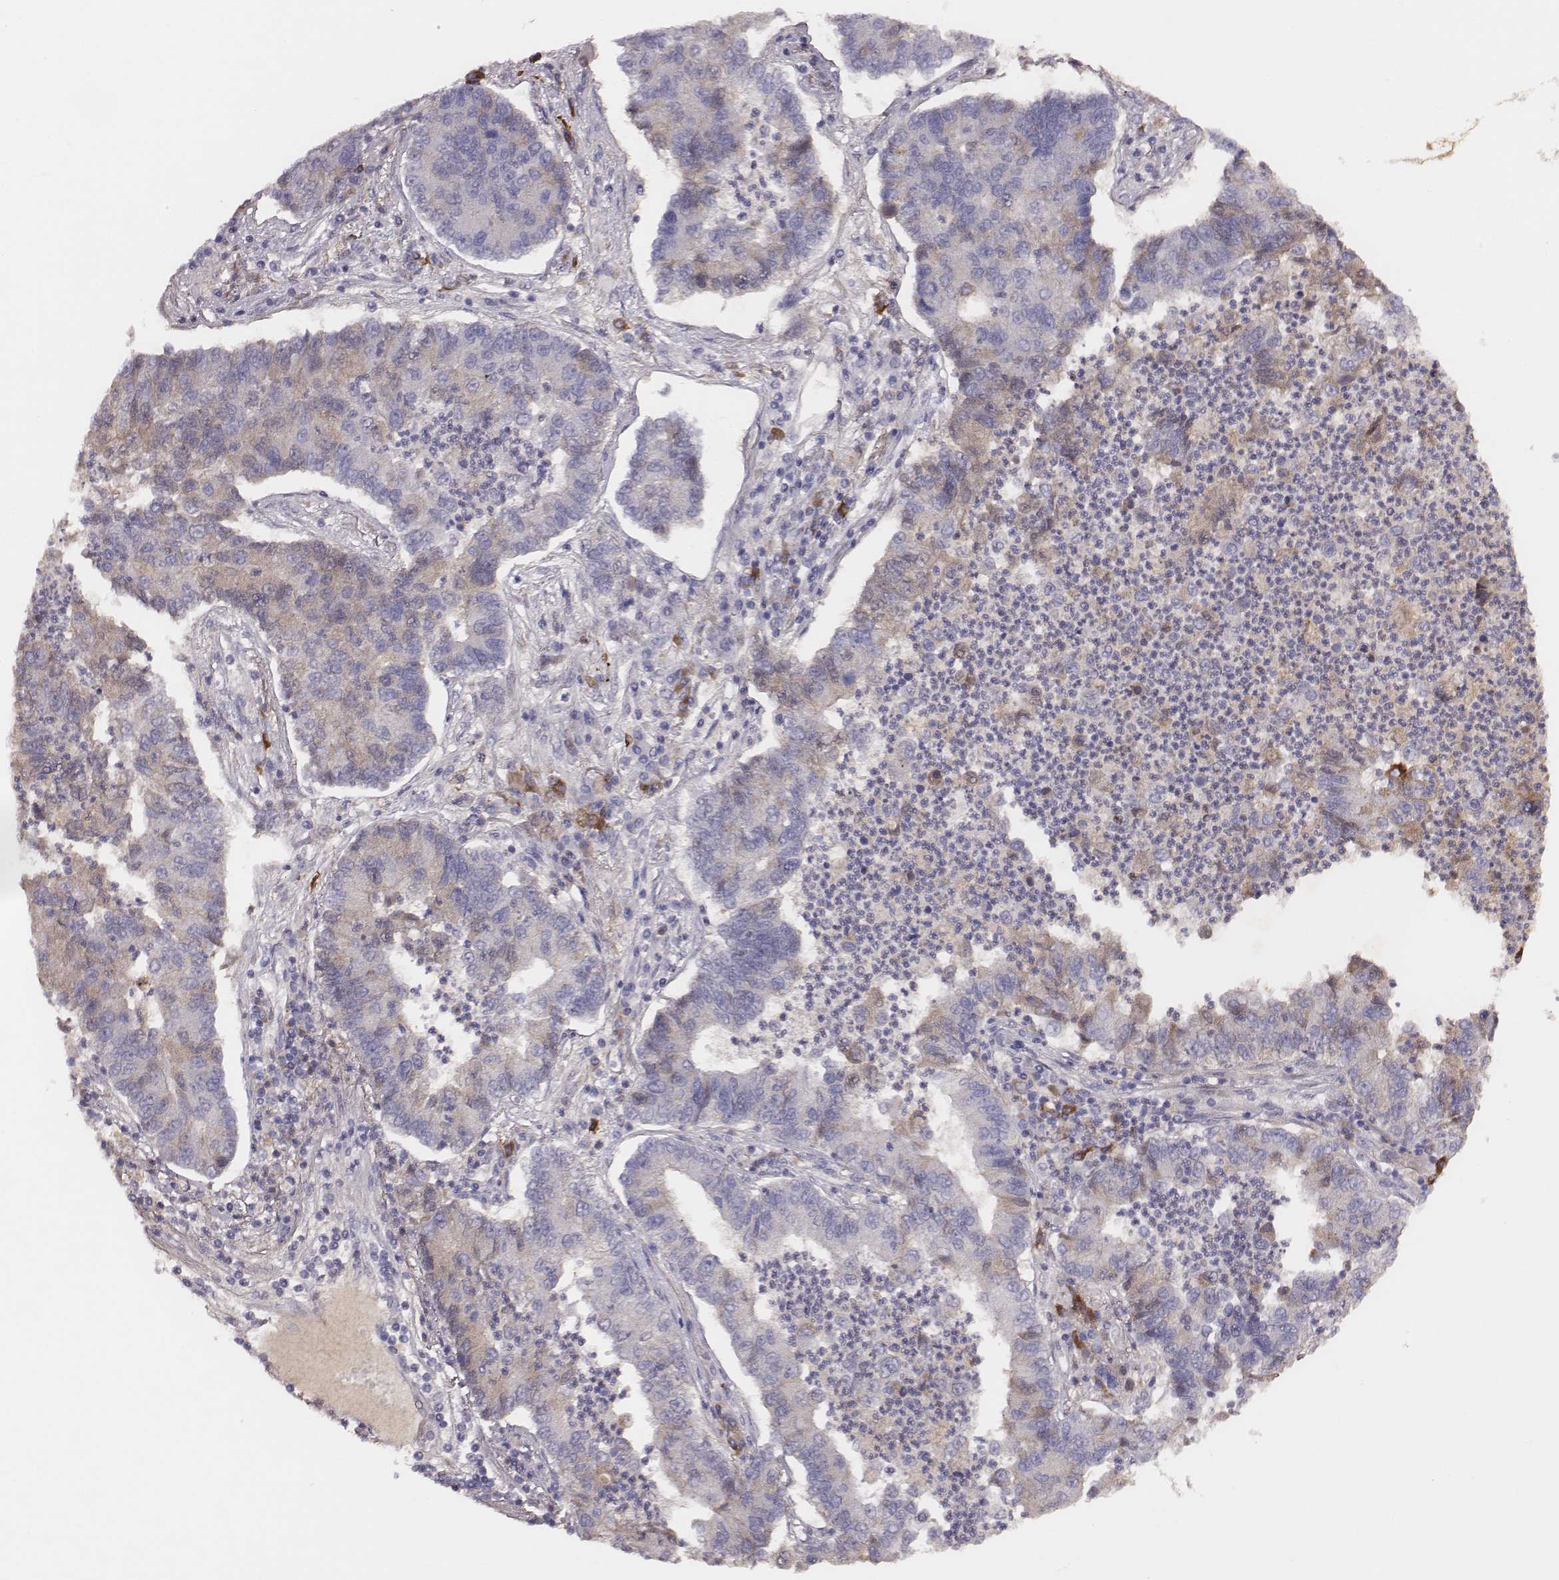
{"staining": {"intensity": "negative", "quantity": "none", "location": "none"}, "tissue": "lung cancer", "cell_type": "Tumor cells", "image_type": "cancer", "snomed": [{"axis": "morphology", "description": "Adenocarcinoma, NOS"}, {"axis": "topography", "description": "Lung"}], "caption": "There is no significant positivity in tumor cells of adenocarcinoma (lung).", "gene": "SLC22A6", "patient": {"sex": "female", "age": 57}}